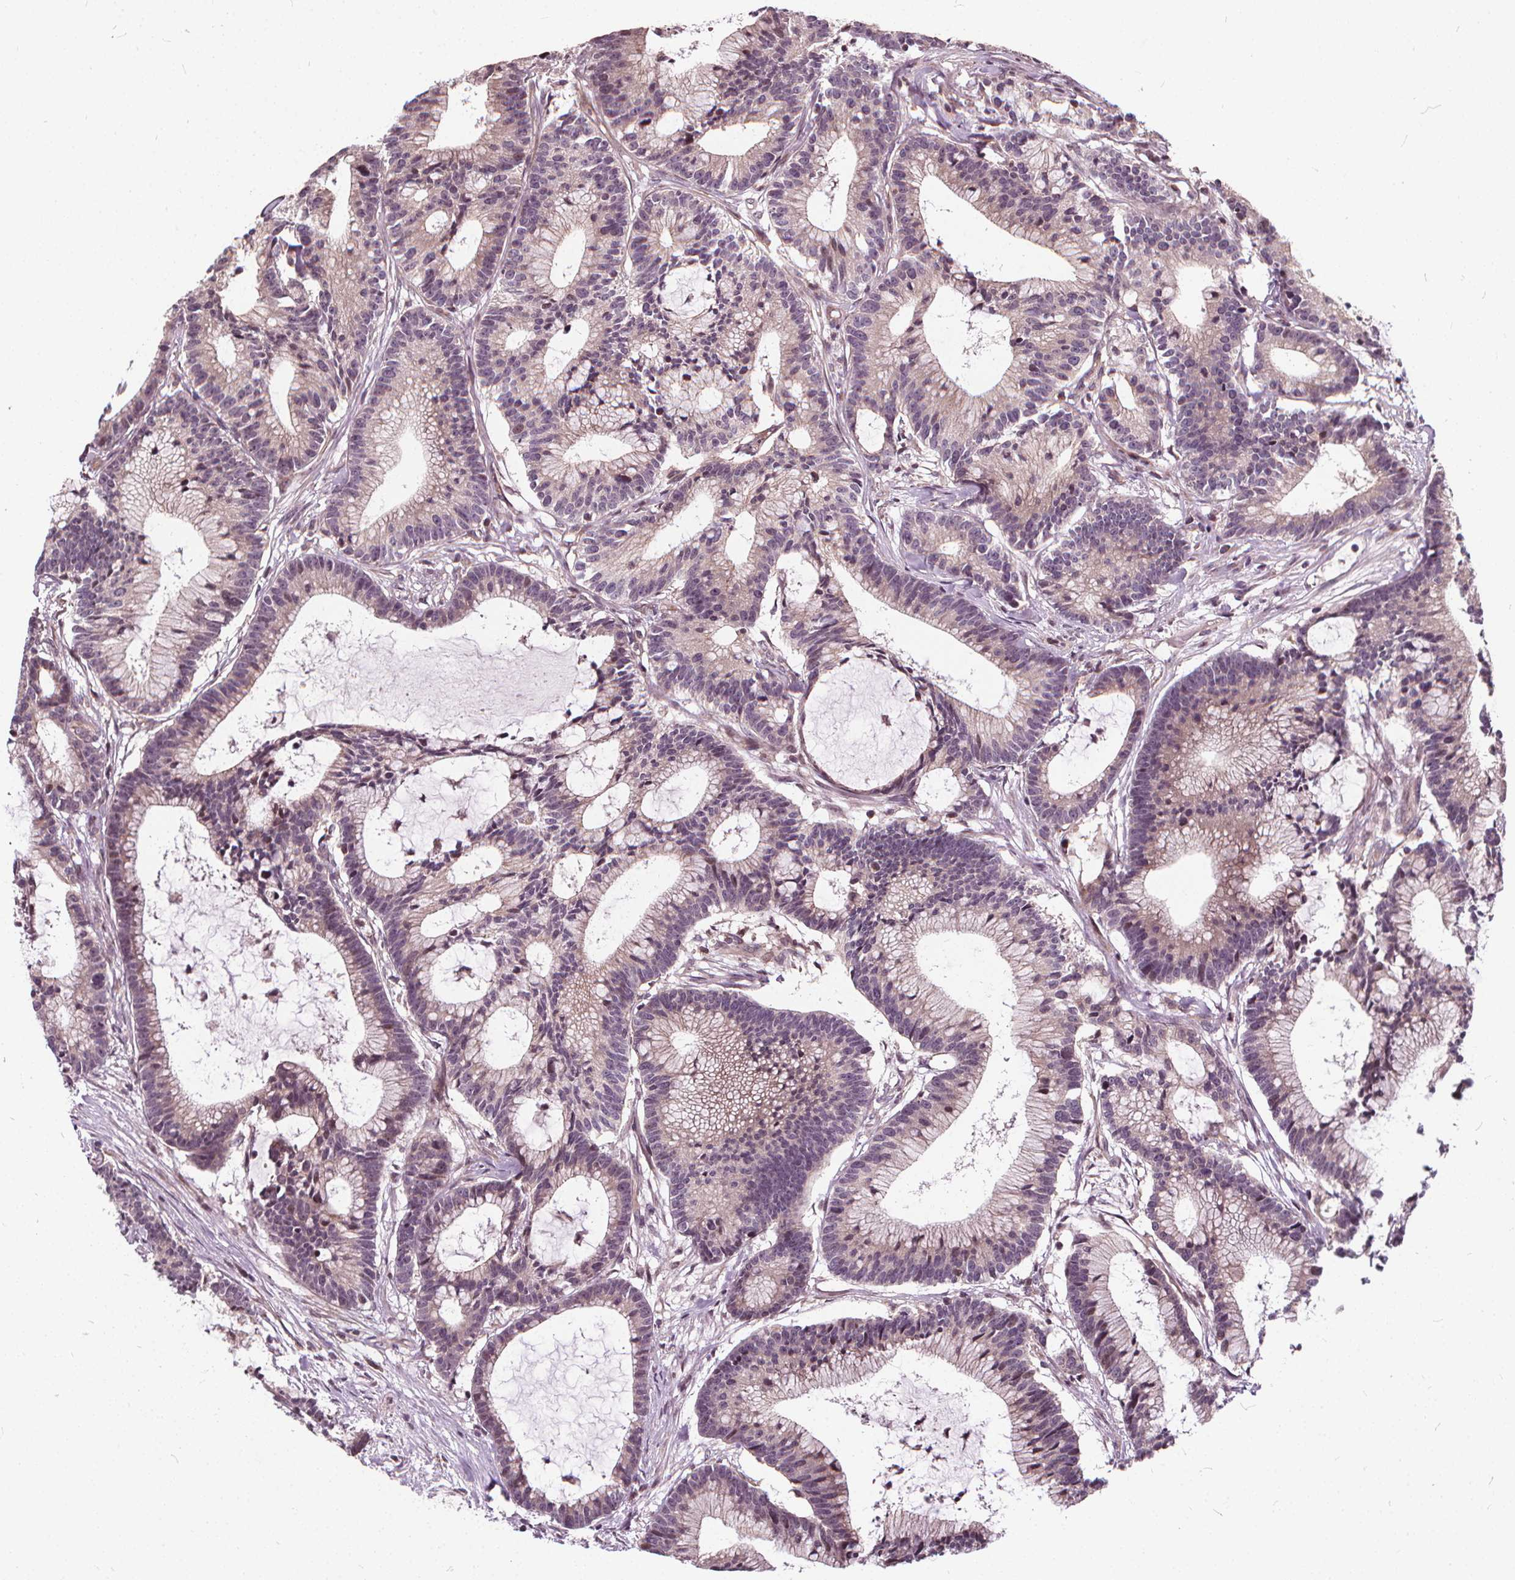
{"staining": {"intensity": "negative", "quantity": "none", "location": "none"}, "tissue": "colorectal cancer", "cell_type": "Tumor cells", "image_type": "cancer", "snomed": [{"axis": "morphology", "description": "Adenocarcinoma, NOS"}, {"axis": "topography", "description": "Colon"}], "caption": "Tumor cells show no significant staining in colorectal cancer. (DAB (3,3'-diaminobenzidine) immunohistochemistry with hematoxylin counter stain).", "gene": "INPP5E", "patient": {"sex": "female", "age": 78}}